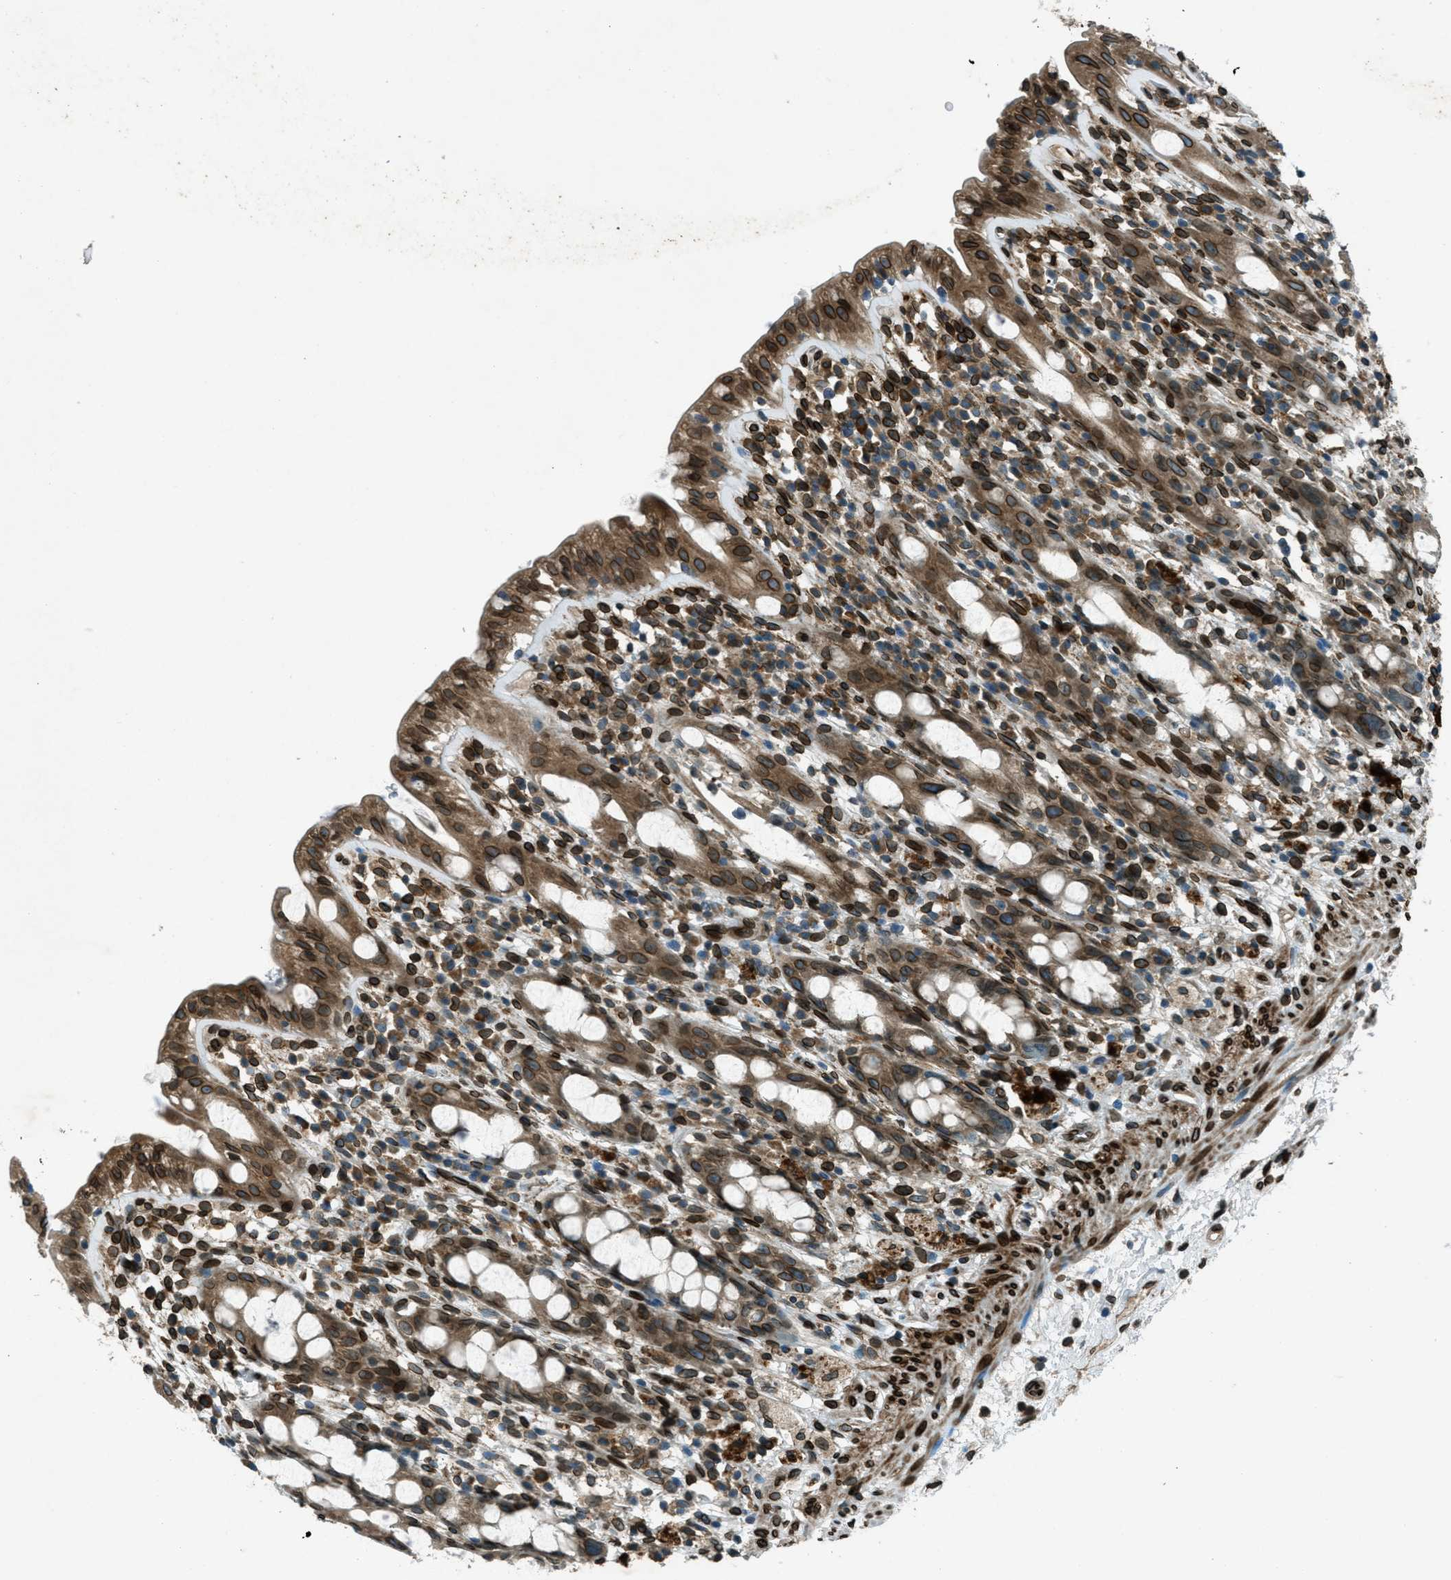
{"staining": {"intensity": "strong", "quantity": ">75%", "location": "cytoplasmic/membranous,nuclear"}, "tissue": "rectum", "cell_type": "Glandular cells", "image_type": "normal", "snomed": [{"axis": "morphology", "description": "Normal tissue, NOS"}, {"axis": "topography", "description": "Rectum"}], "caption": "Rectum stained with DAB immunohistochemistry (IHC) reveals high levels of strong cytoplasmic/membranous,nuclear positivity in about >75% of glandular cells. The staining was performed using DAB (3,3'-diaminobenzidine) to visualize the protein expression in brown, while the nuclei were stained in blue with hematoxylin (Magnification: 20x).", "gene": "LEMD2", "patient": {"sex": "male", "age": 44}}